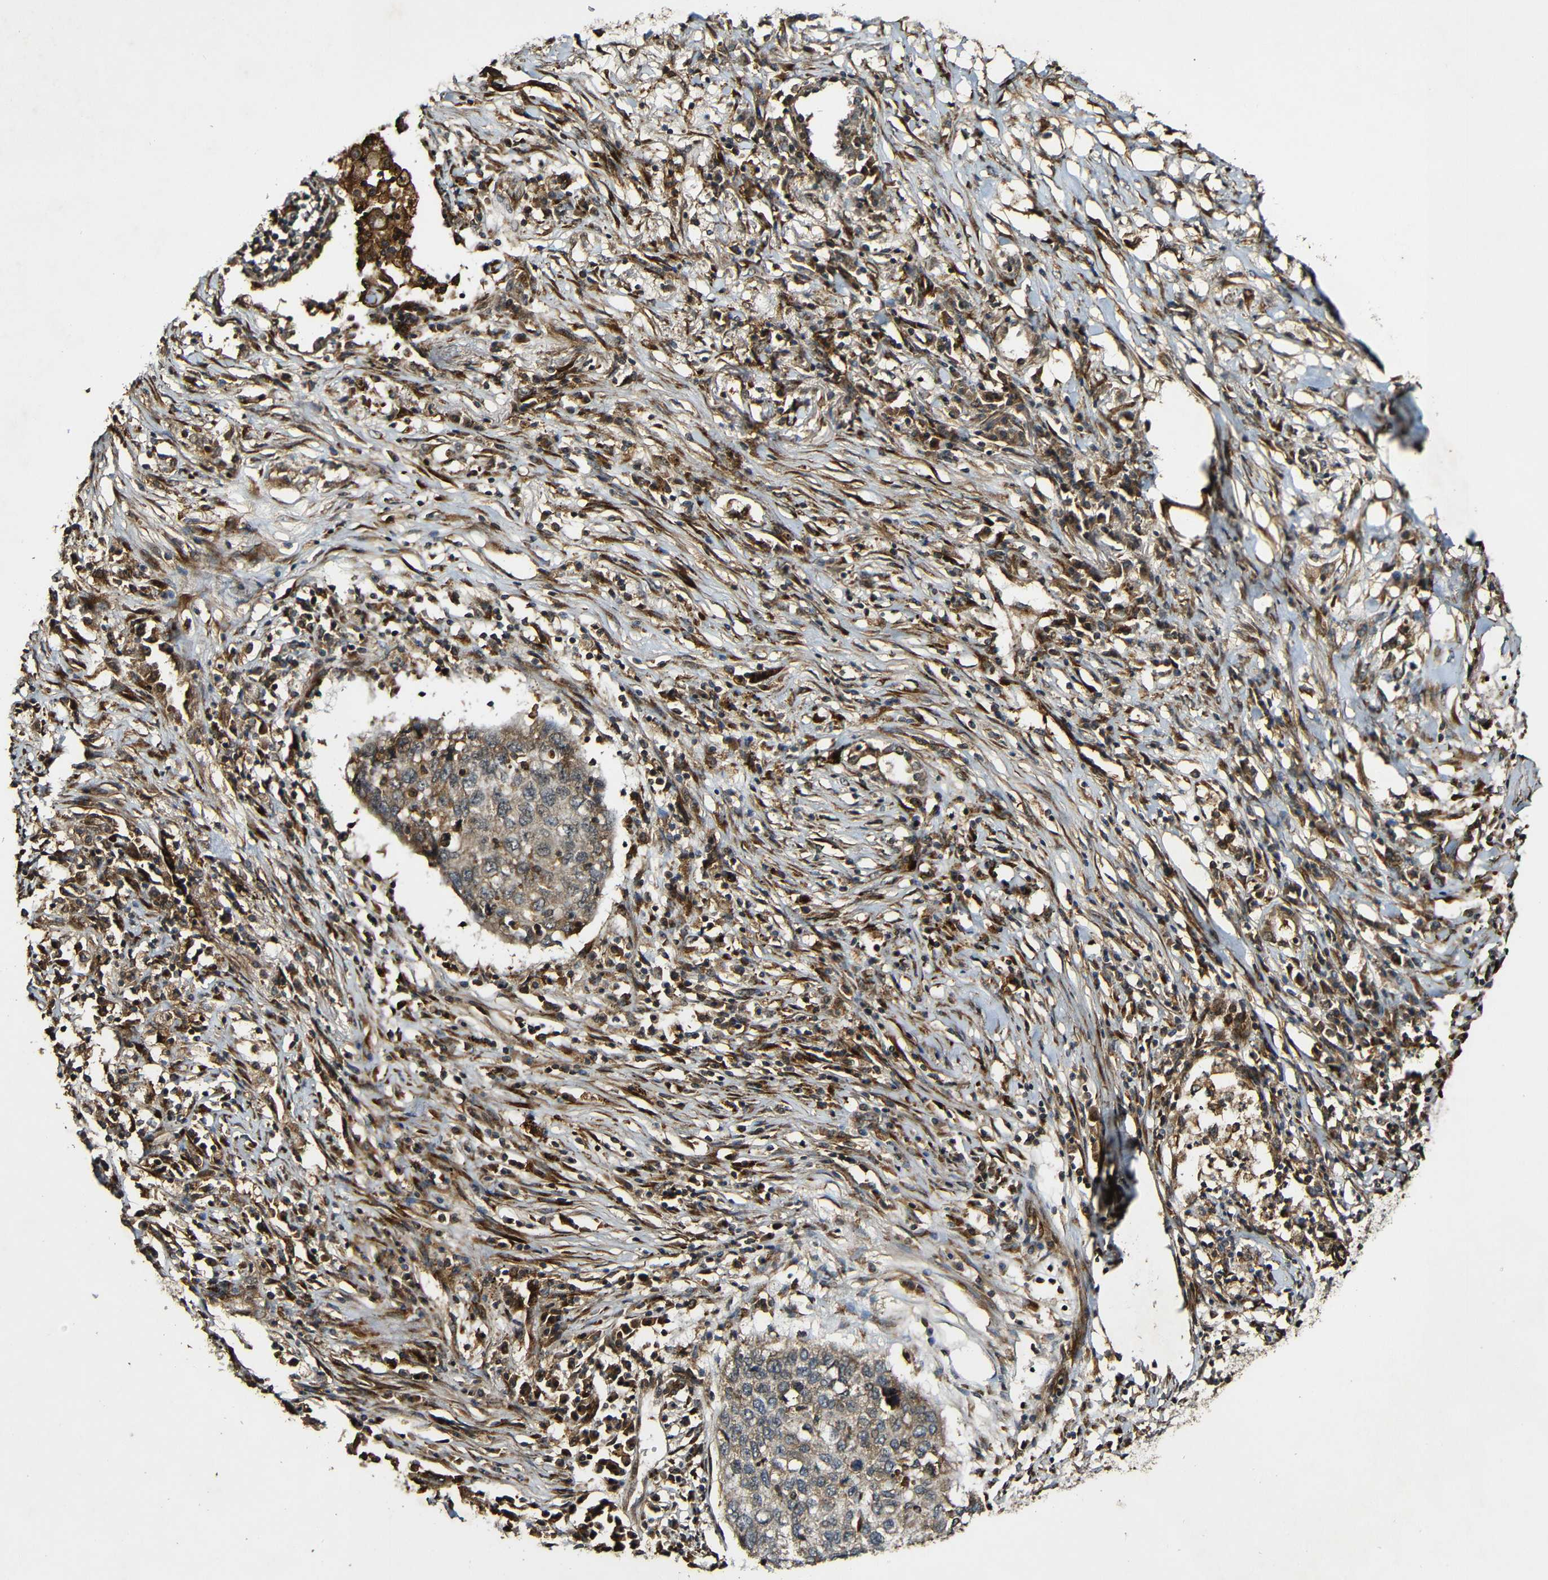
{"staining": {"intensity": "moderate", "quantity": ">75%", "location": "cytoplasmic/membranous"}, "tissue": "lung cancer", "cell_type": "Tumor cells", "image_type": "cancer", "snomed": [{"axis": "morphology", "description": "Squamous cell carcinoma, NOS"}, {"axis": "topography", "description": "Lung"}], "caption": "Tumor cells reveal medium levels of moderate cytoplasmic/membranous staining in about >75% of cells in human squamous cell carcinoma (lung).", "gene": "CASP8", "patient": {"sex": "female", "age": 63}}